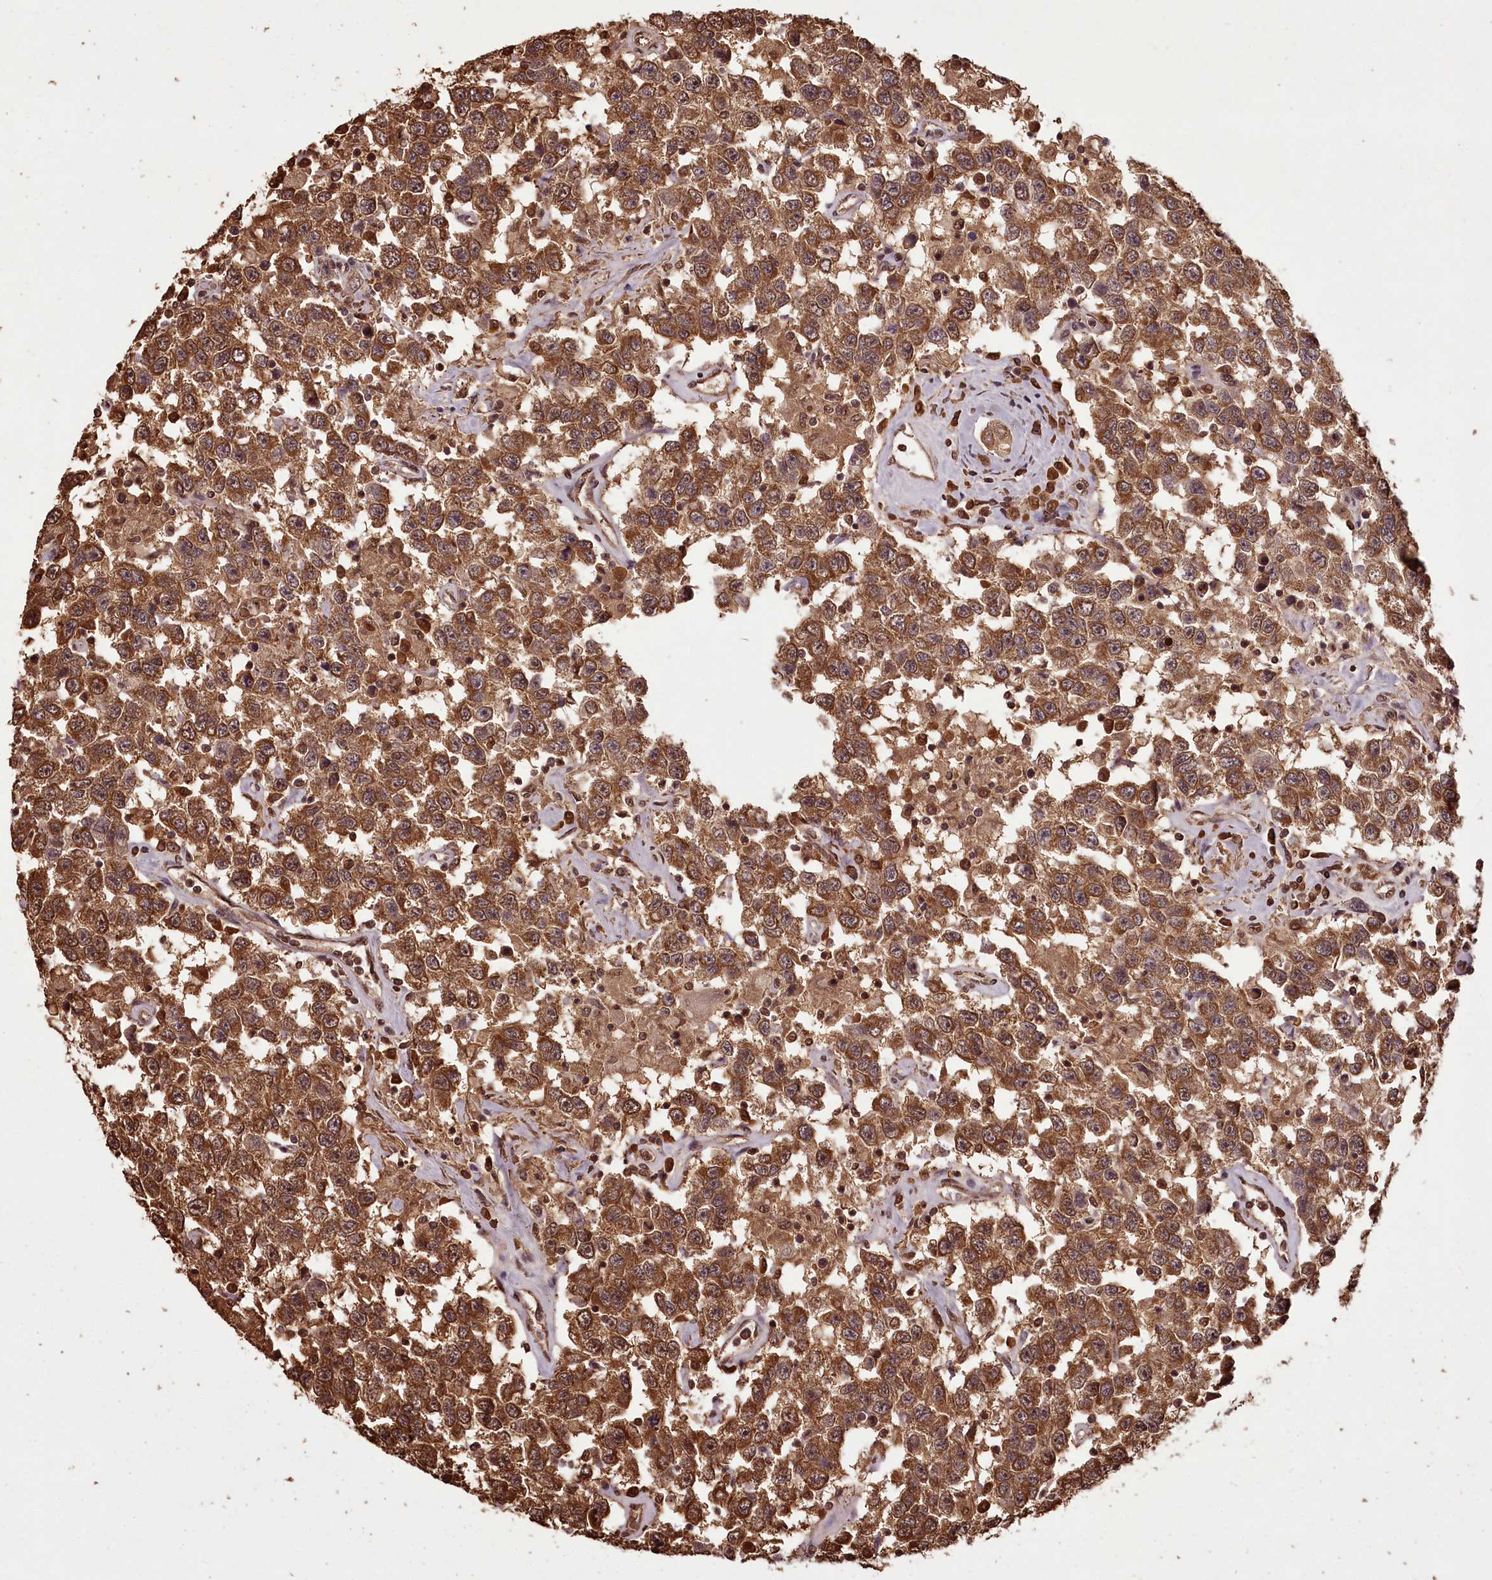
{"staining": {"intensity": "strong", "quantity": ">75%", "location": "cytoplasmic/membranous"}, "tissue": "testis cancer", "cell_type": "Tumor cells", "image_type": "cancer", "snomed": [{"axis": "morphology", "description": "Seminoma, NOS"}, {"axis": "topography", "description": "Testis"}], "caption": "A high-resolution histopathology image shows IHC staining of testis cancer, which displays strong cytoplasmic/membranous staining in approximately >75% of tumor cells.", "gene": "NPRL2", "patient": {"sex": "male", "age": 41}}